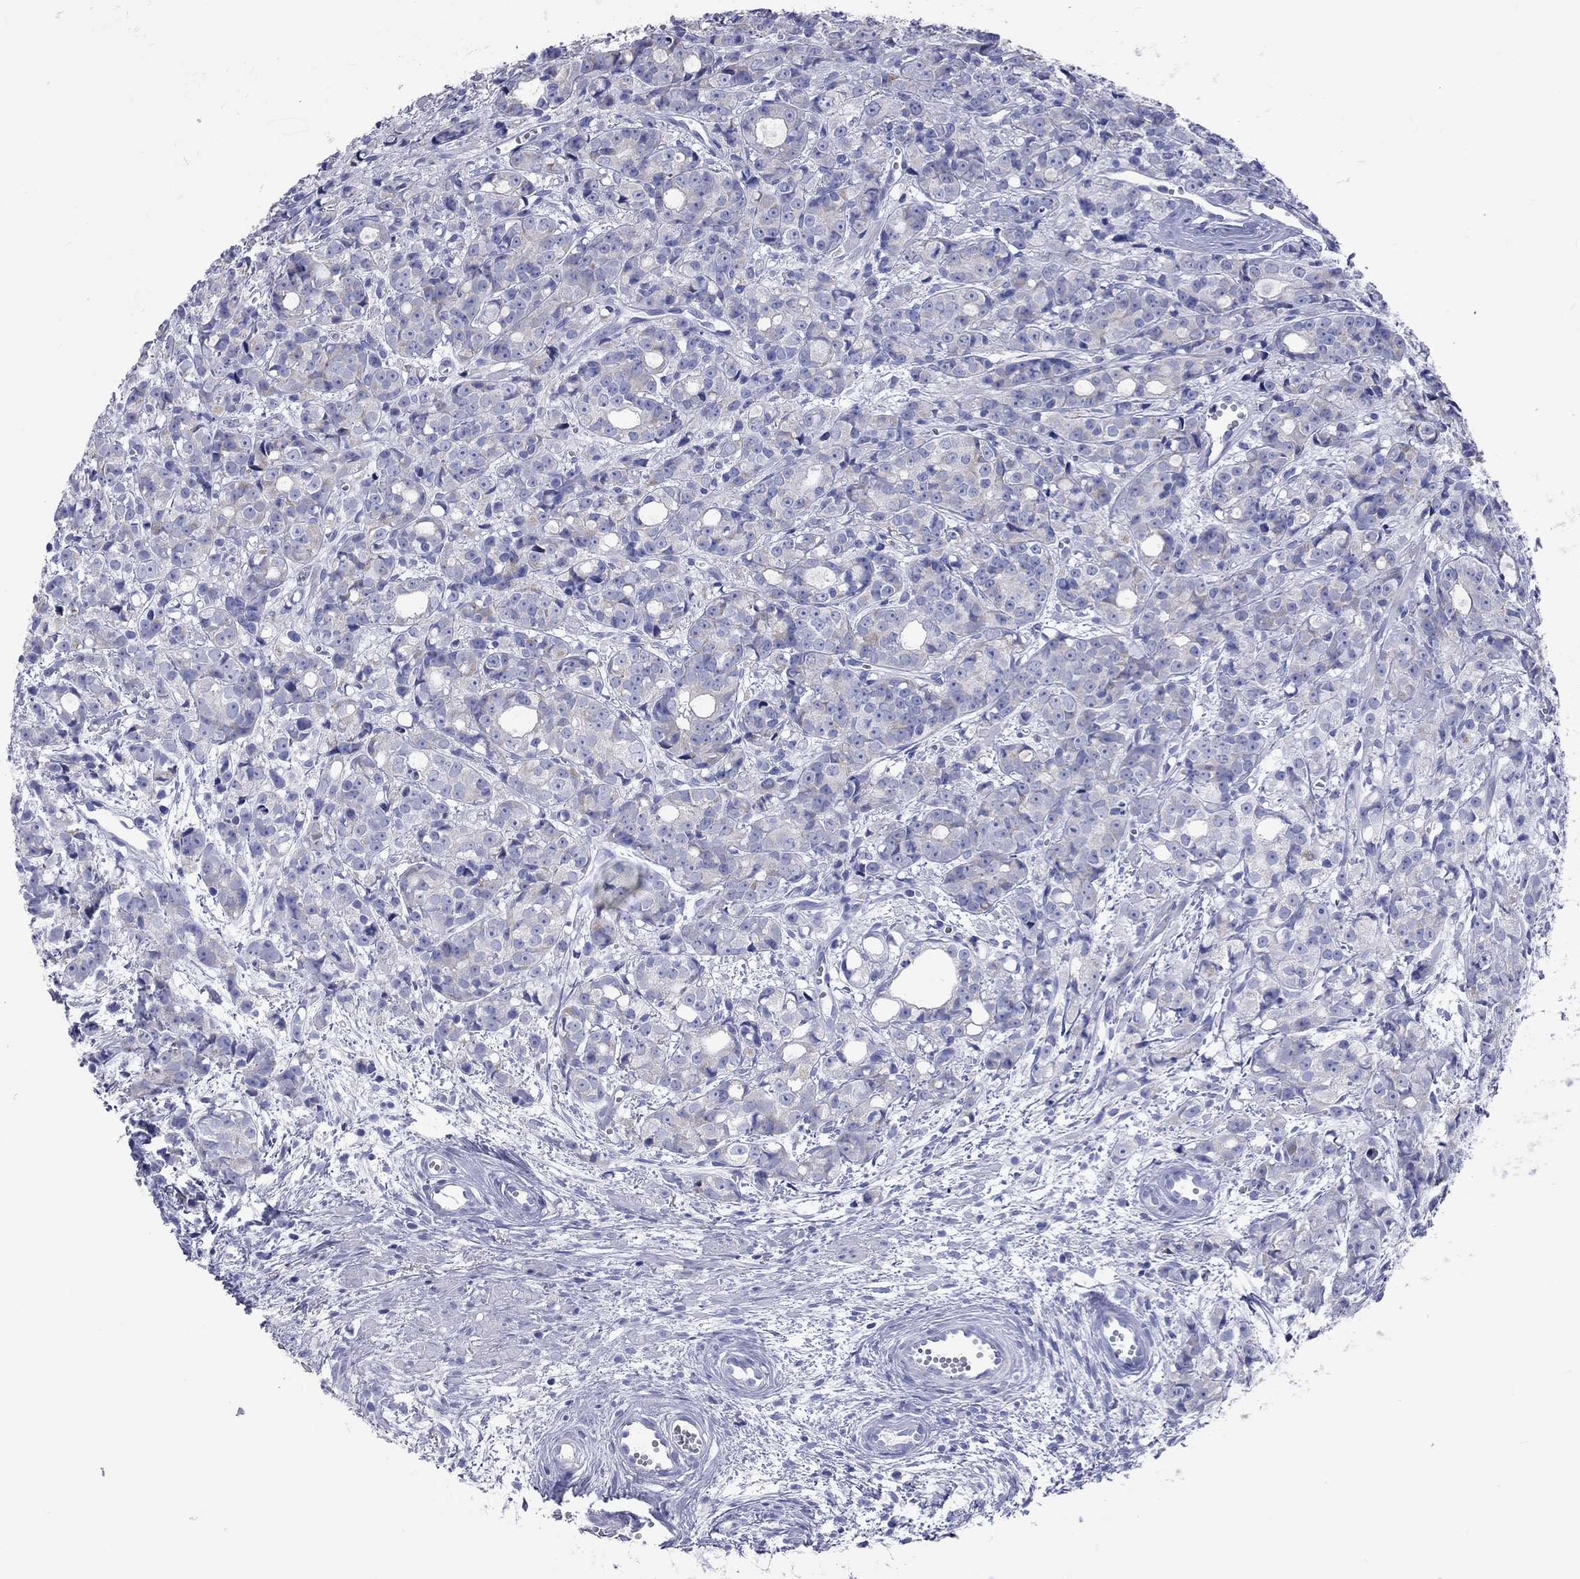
{"staining": {"intensity": "weak", "quantity": "<25%", "location": "cytoplasmic/membranous"}, "tissue": "prostate cancer", "cell_type": "Tumor cells", "image_type": "cancer", "snomed": [{"axis": "morphology", "description": "Adenocarcinoma, Medium grade"}, {"axis": "topography", "description": "Prostate"}], "caption": "The image reveals no significant staining in tumor cells of prostate cancer (adenocarcinoma (medium-grade)). (DAB IHC, high magnification).", "gene": "VSIG10", "patient": {"sex": "male", "age": 74}}